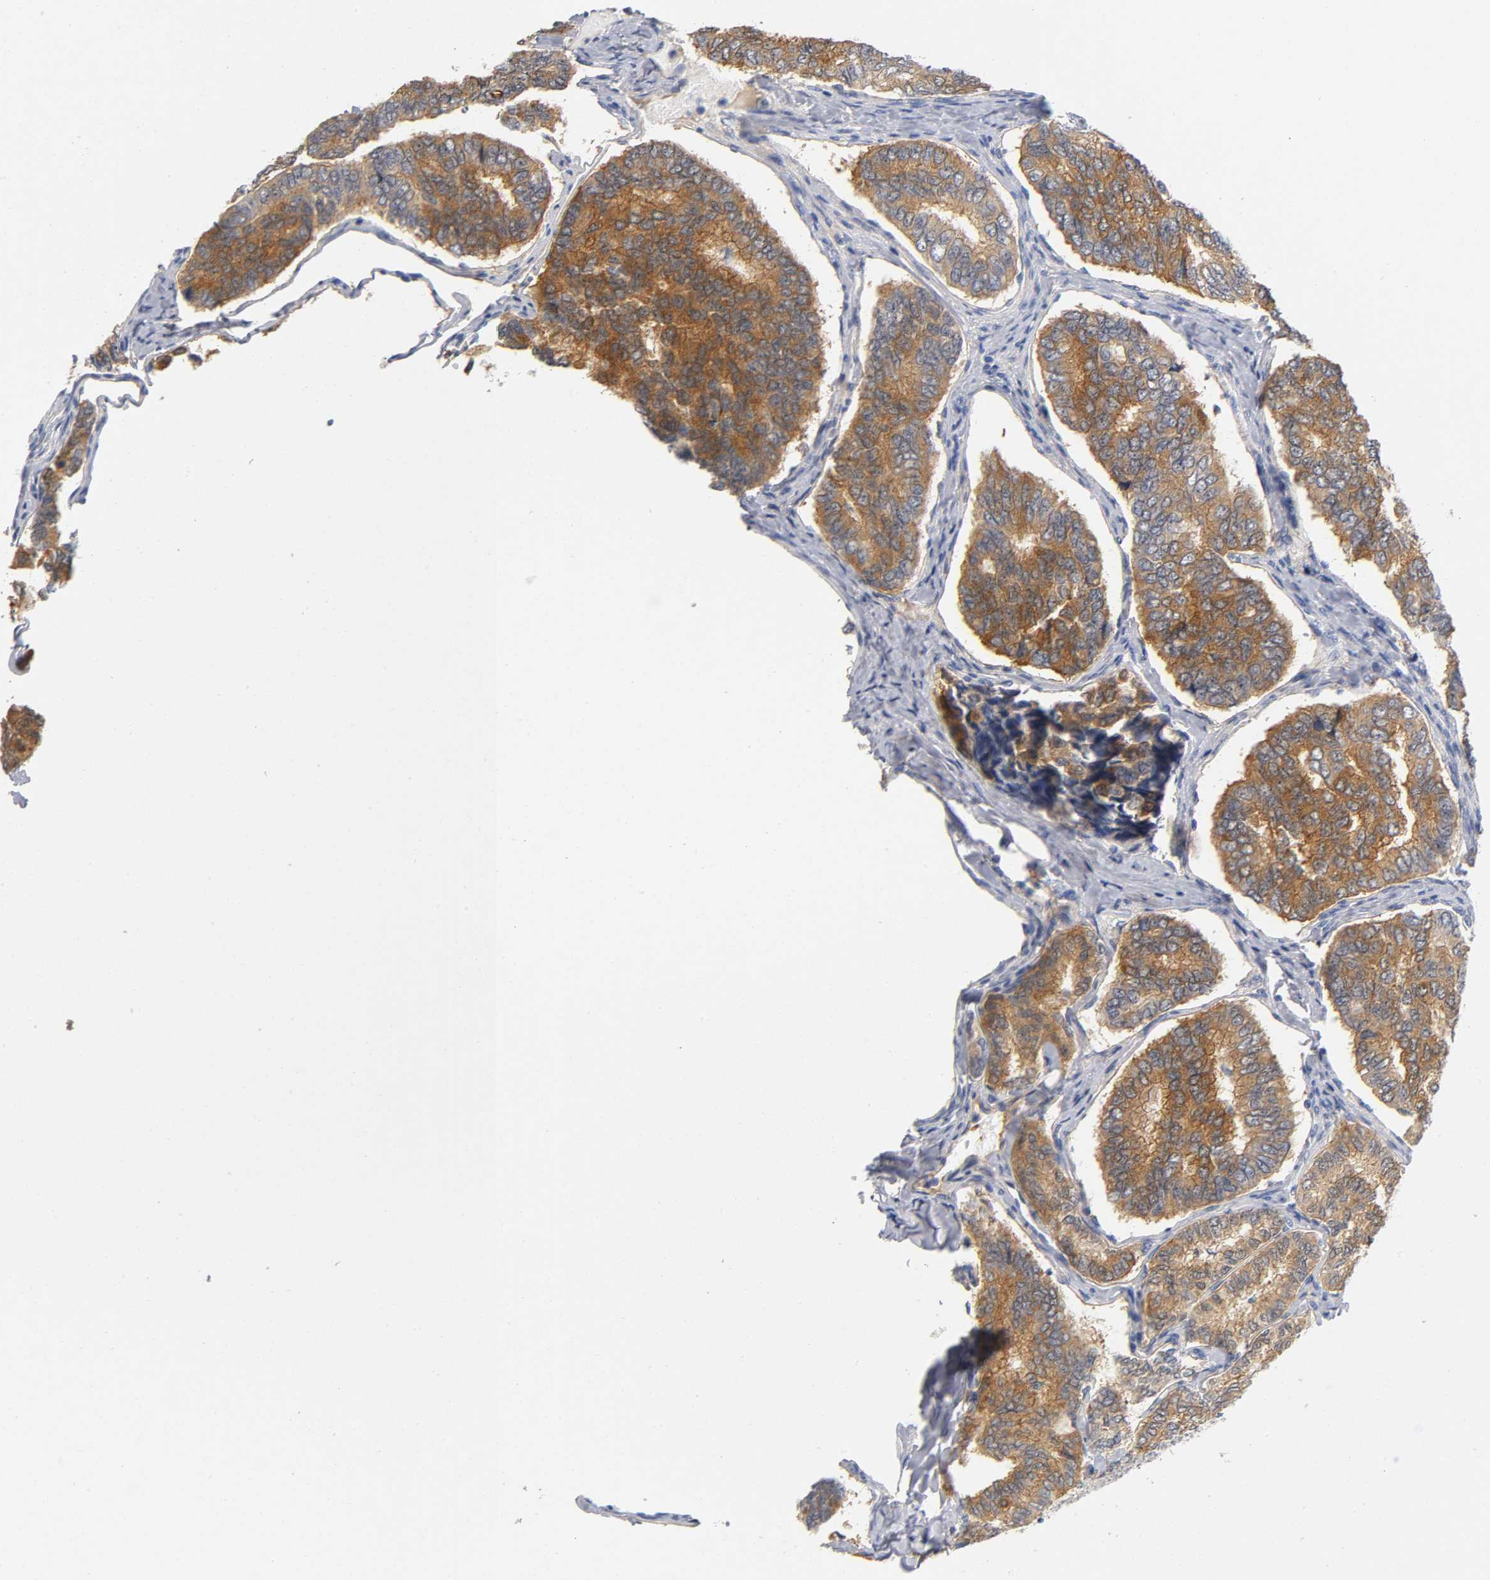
{"staining": {"intensity": "moderate", "quantity": ">75%", "location": "cytoplasmic/membranous"}, "tissue": "thyroid cancer", "cell_type": "Tumor cells", "image_type": "cancer", "snomed": [{"axis": "morphology", "description": "Papillary adenocarcinoma, NOS"}, {"axis": "topography", "description": "Thyroid gland"}], "caption": "Thyroid cancer stained with a protein marker shows moderate staining in tumor cells.", "gene": "TNC", "patient": {"sex": "female", "age": 35}}